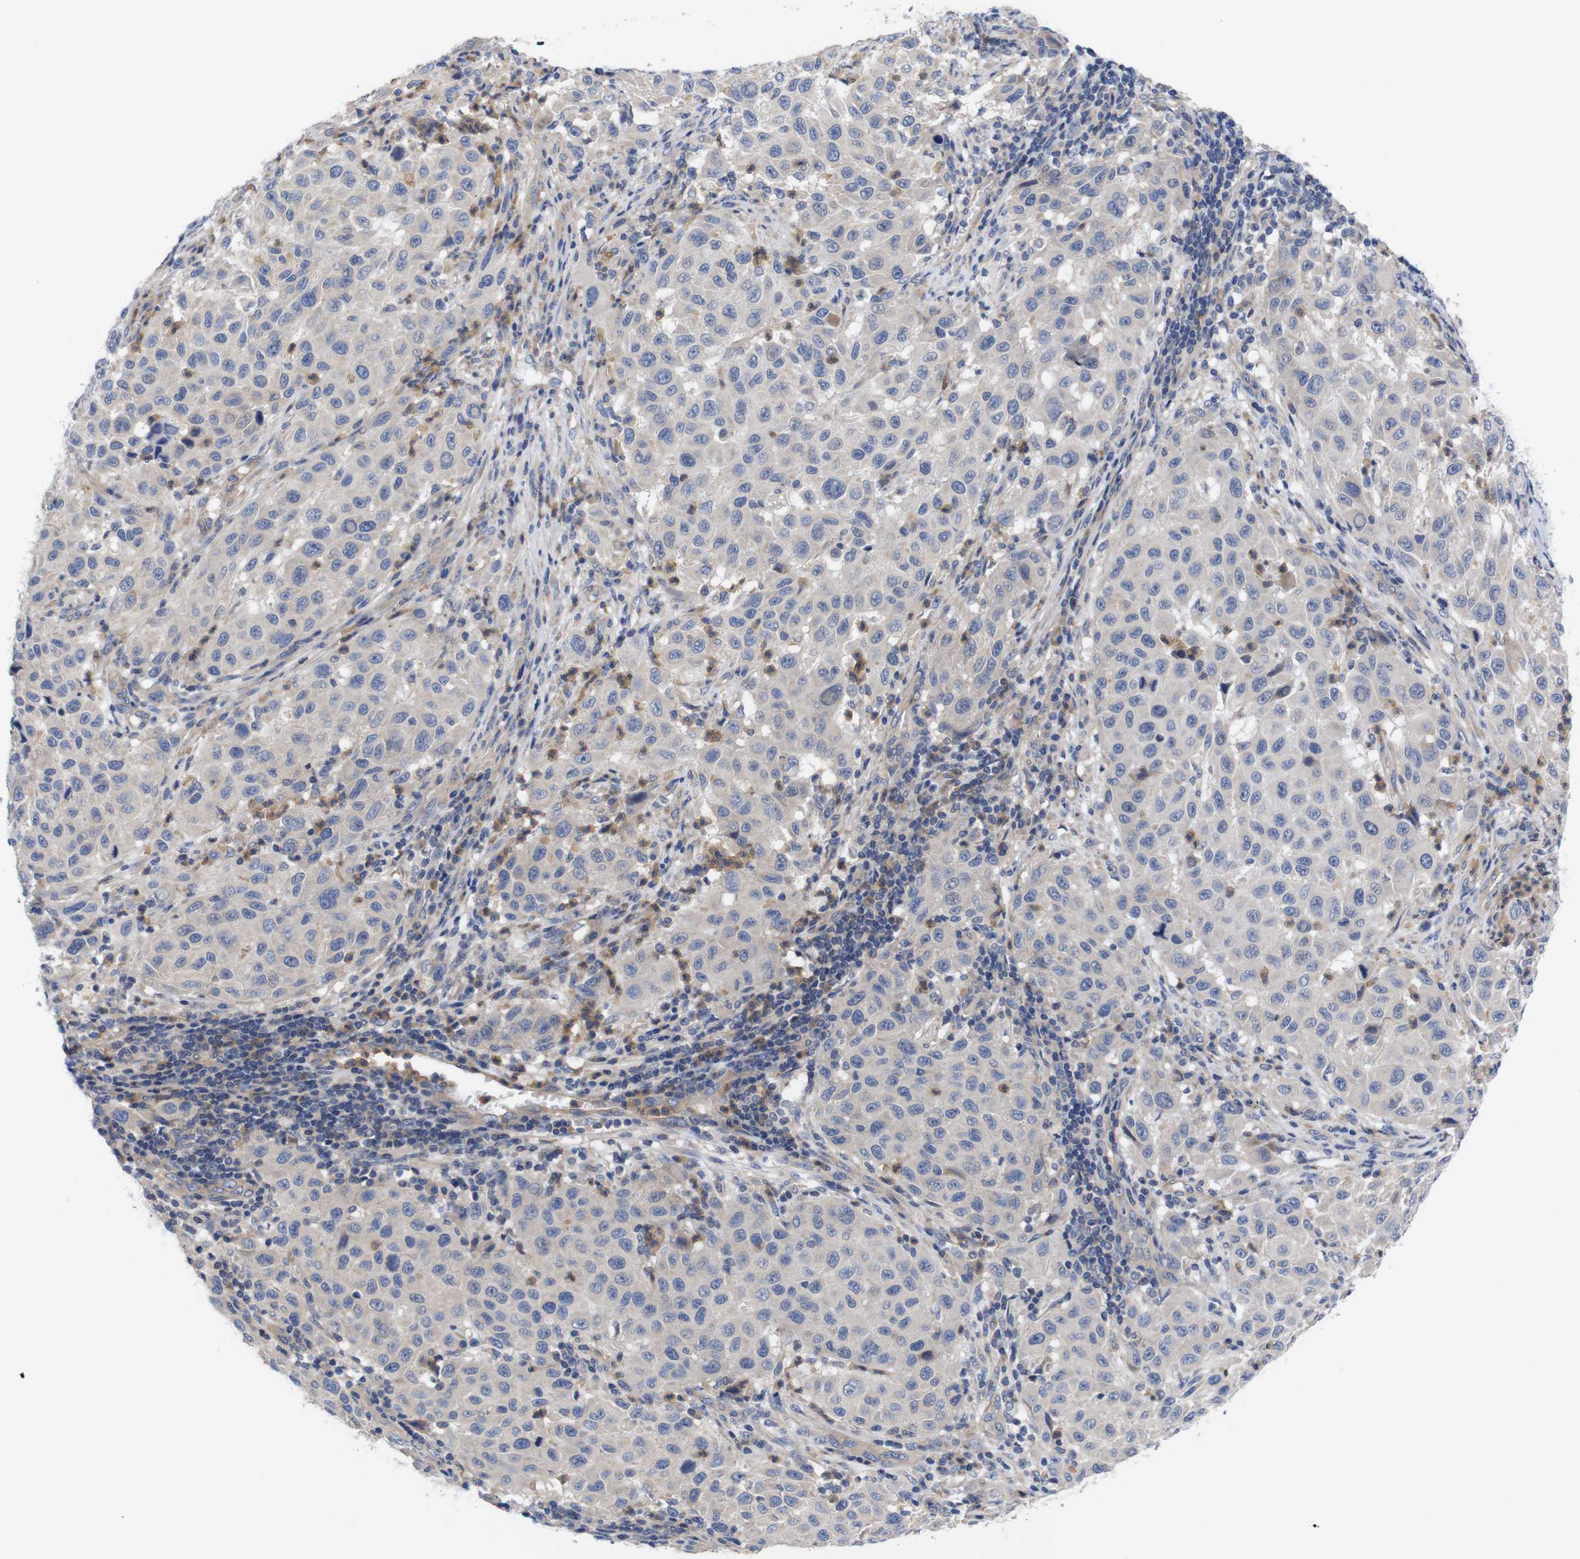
{"staining": {"intensity": "negative", "quantity": "none", "location": "none"}, "tissue": "melanoma", "cell_type": "Tumor cells", "image_type": "cancer", "snomed": [{"axis": "morphology", "description": "Malignant melanoma, Metastatic site"}, {"axis": "topography", "description": "Lymph node"}], "caption": "Human malignant melanoma (metastatic site) stained for a protein using immunohistochemistry (IHC) demonstrates no staining in tumor cells.", "gene": "USH1C", "patient": {"sex": "male", "age": 61}}